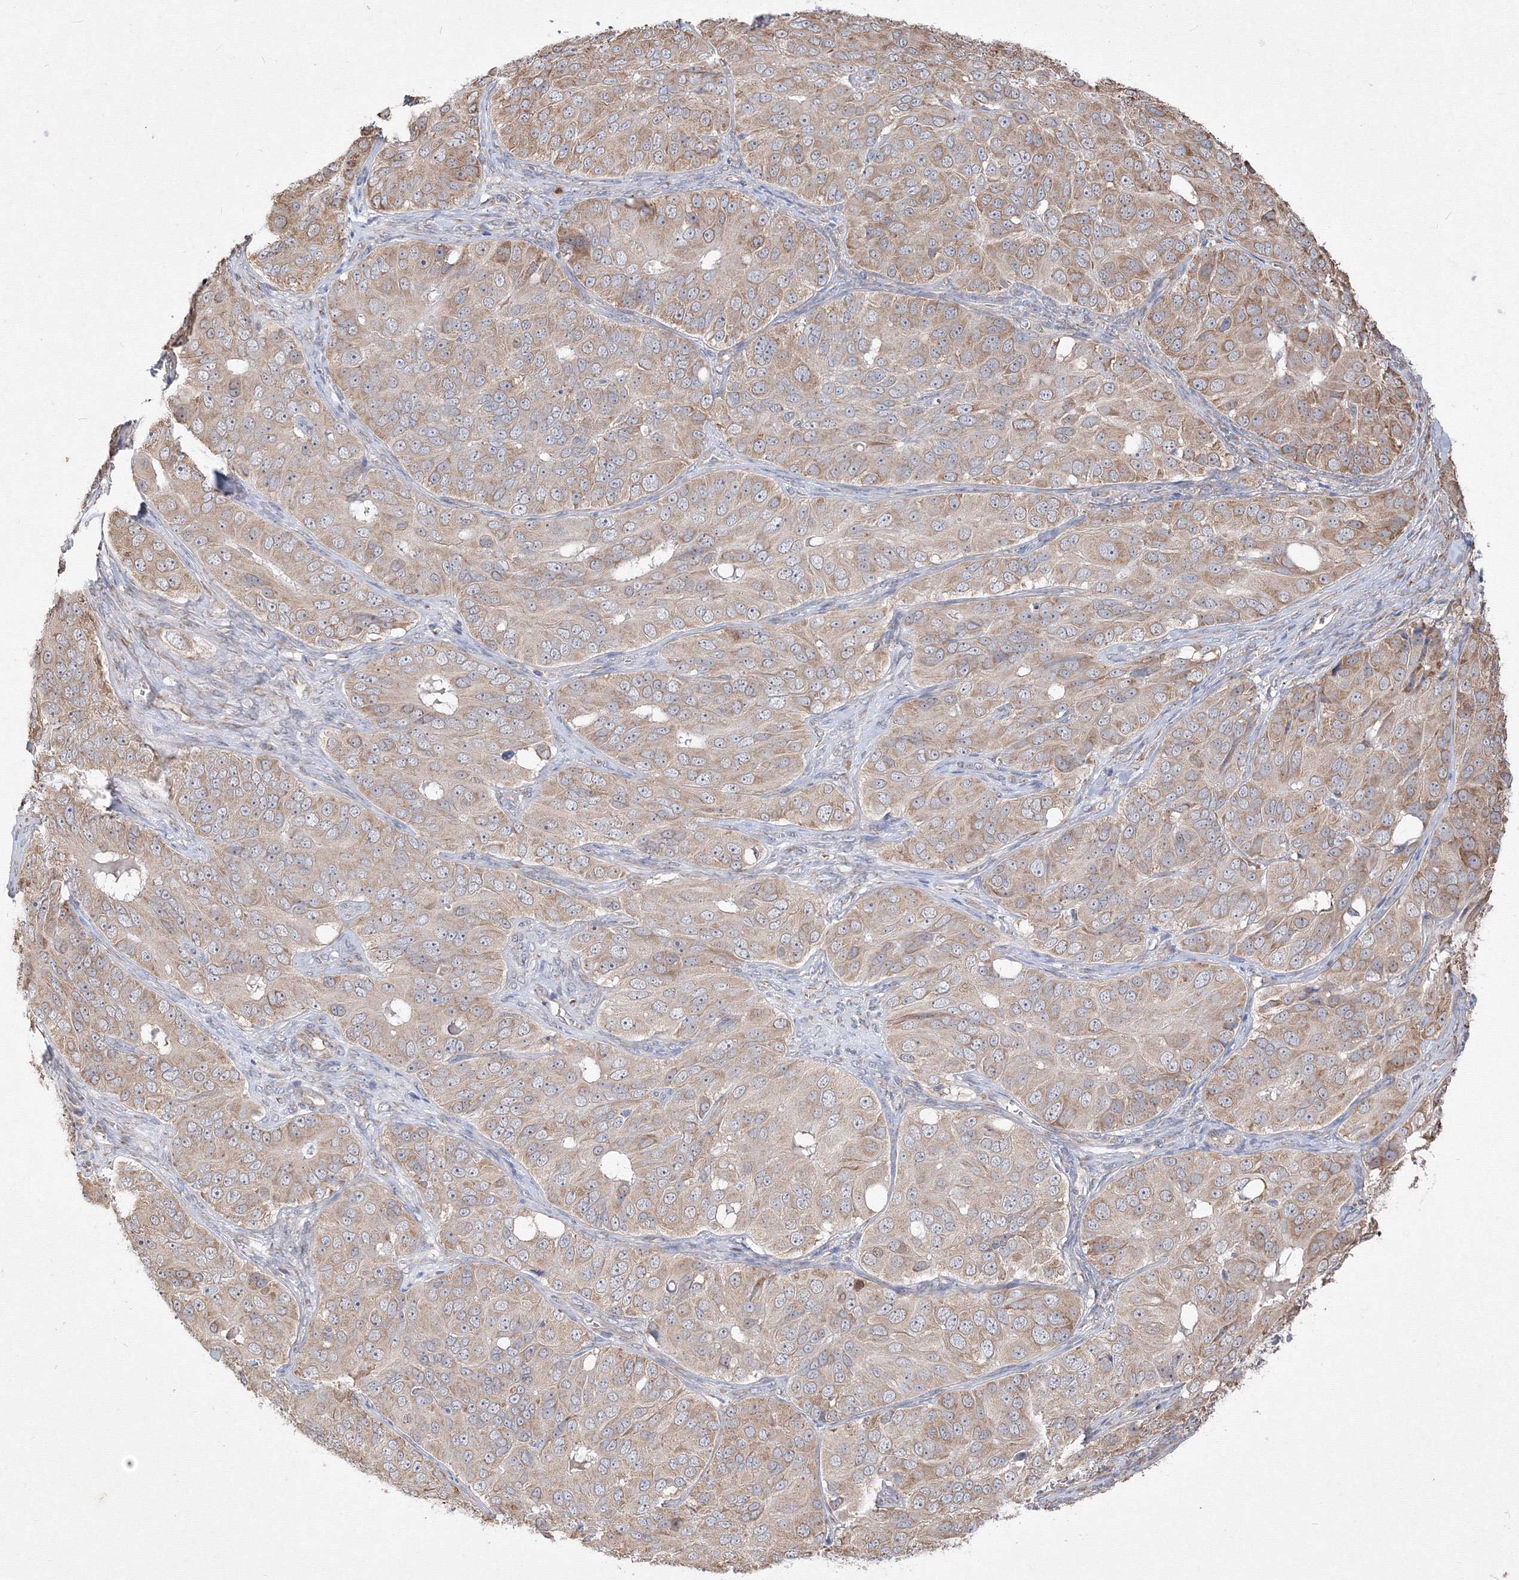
{"staining": {"intensity": "weak", "quantity": ">75%", "location": "cytoplasmic/membranous"}, "tissue": "ovarian cancer", "cell_type": "Tumor cells", "image_type": "cancer", "snomed": [{"axis": "morphology", "description": "Carcinoma, endometroid"}, {"axis": "topography", "description": "Ovary"}], "caption": "Weak cytoplasmic/membranous protein positivity is seen in about >75% of tumor cells in ovarian cancer.", "gene": "FBXL8", "patient": {"sex": "female", "age": 51}}